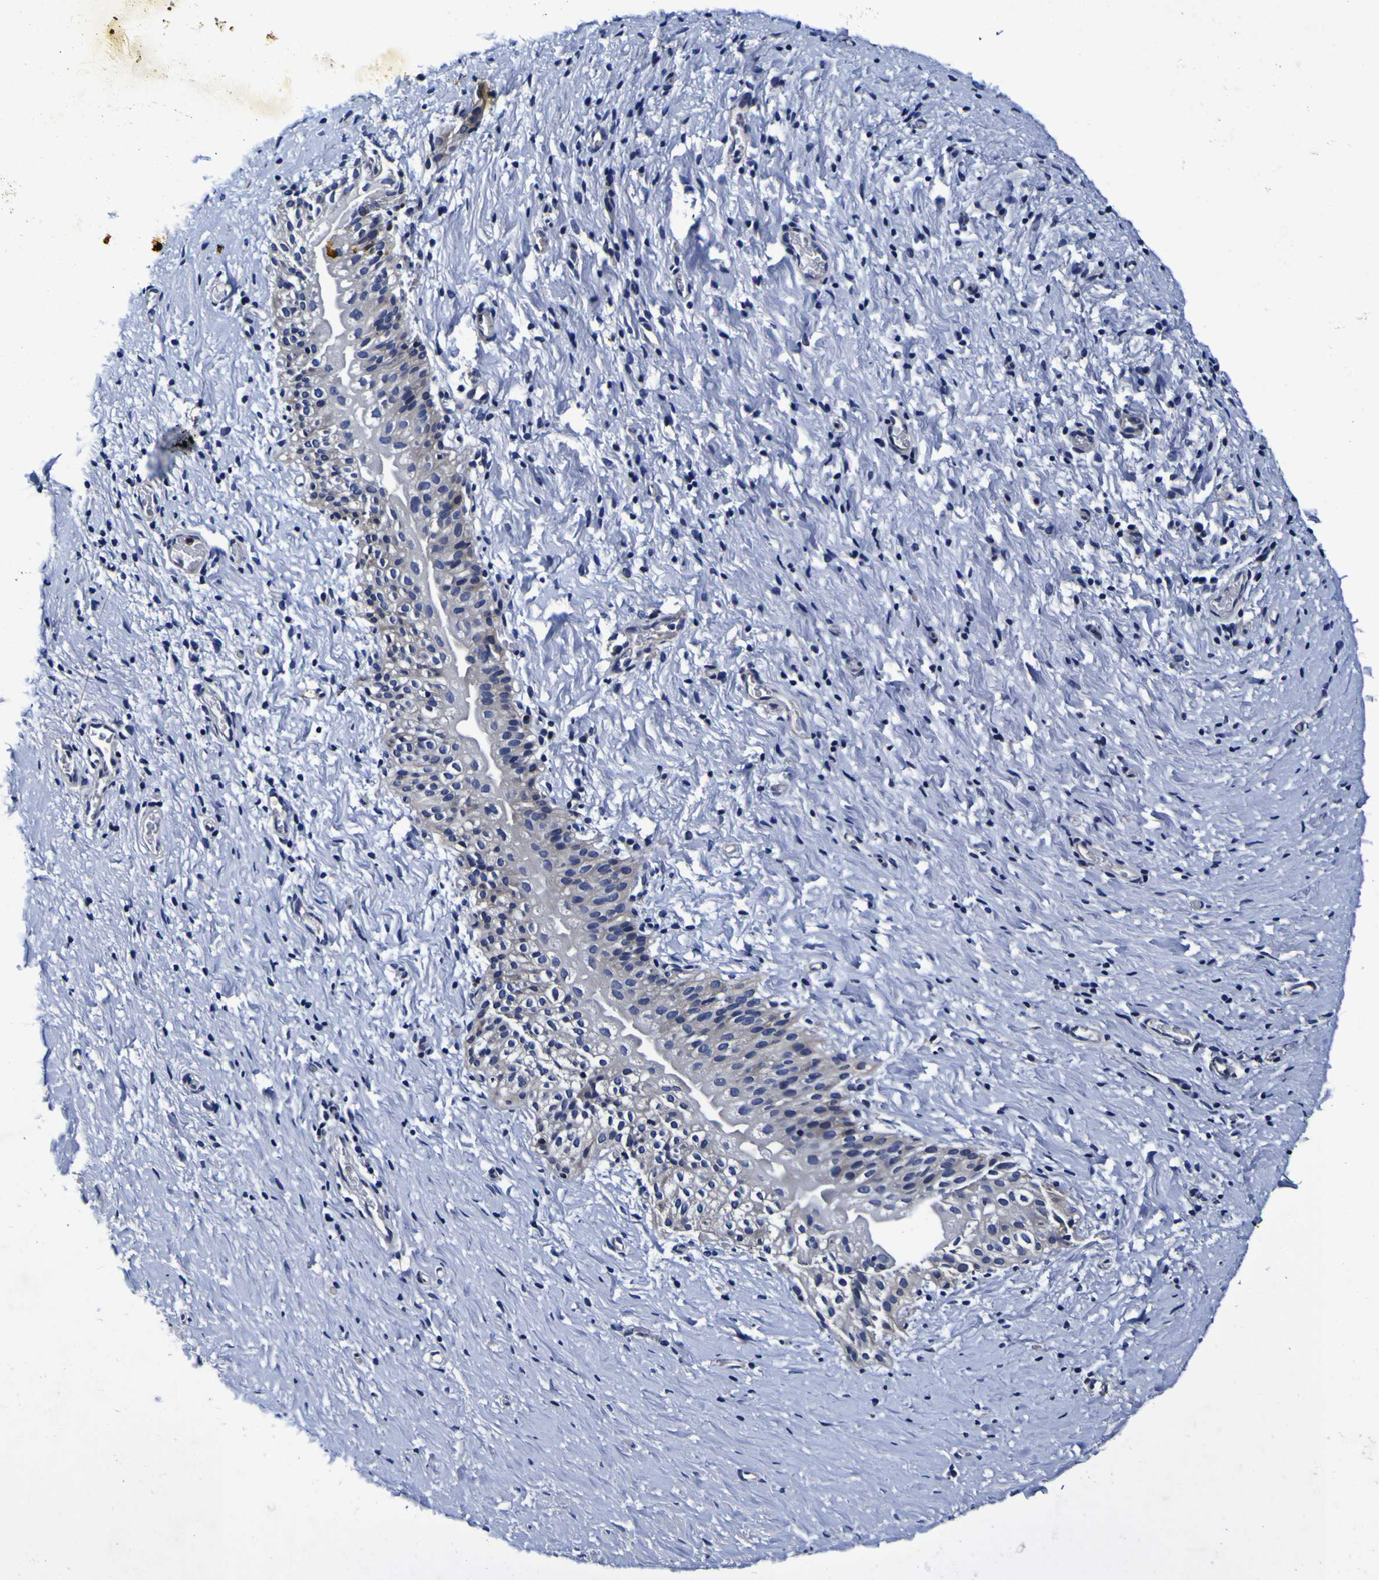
{"staining": {"intensity": "negative", "quantity": "none", "location": "none"}, "tissue": "smooth muscle", "cell_type": "Smooth muscle cells", "image_type": "normal", "snomed": [{"axis": "morphology", "description": "Normal tissue, NOS"}, {"axis": "topography", "description": "Smooth muscle"}], "caption": "Immunohistochemistry histopathology image of normal human smooth muscle stained for a protein (brown), which reveals no staining in smooth muscle cells.", "gene": "PANK4", "patient": {"sex": "male", "age": 16}}